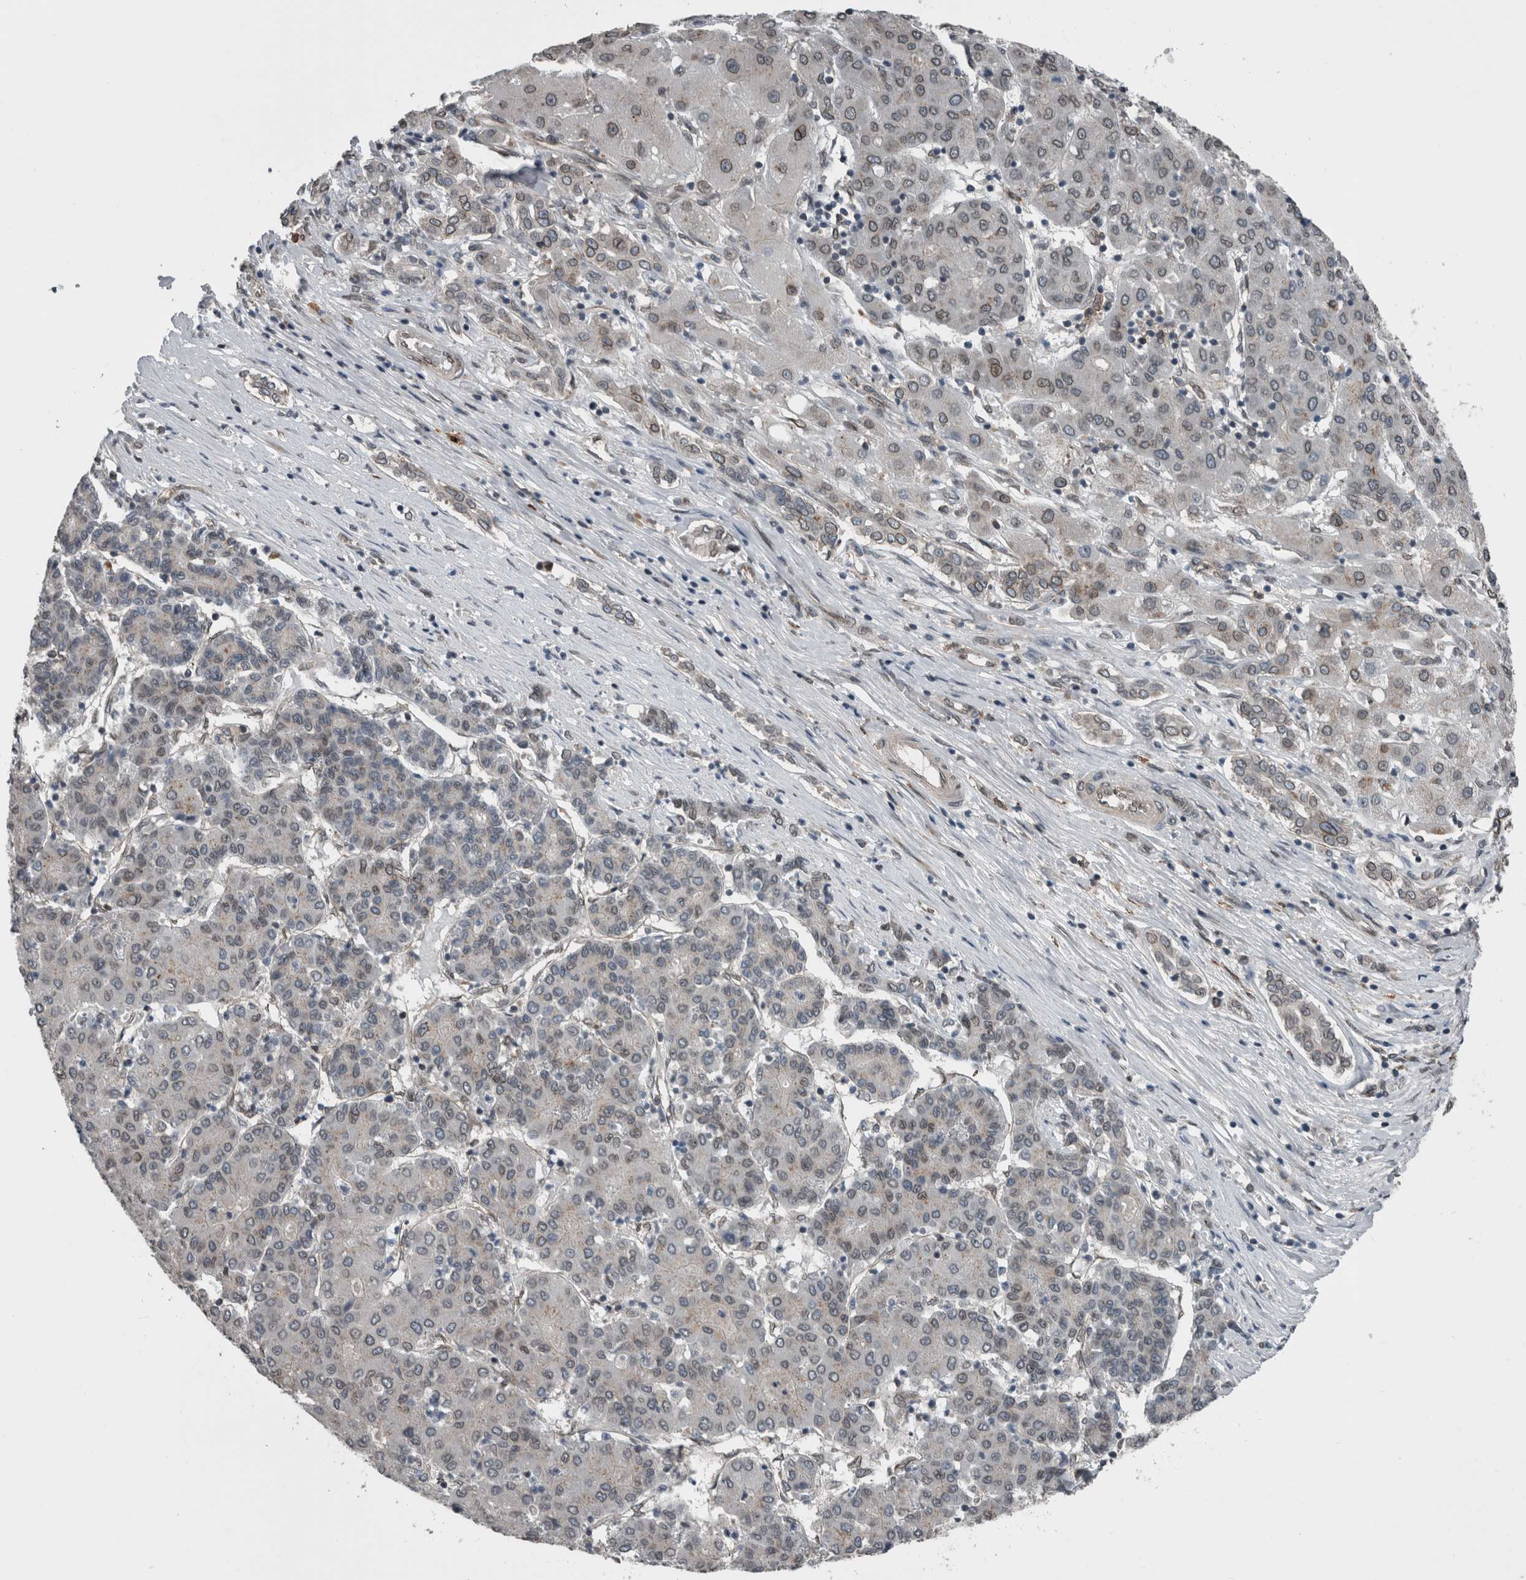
{"staining": {"intensity": "weak", "quantity": "25%-75%", "location": "cytoplasmic/membranous,nuclear"}, "tissue": "liver cancer", "cell_type": "Tumor cells", "image_type": "cancer", "snomed": [{"axis": "morphology", "description": "Carcinoma, Hepatocellular, NOS"}, {"axis": "topography", "description": "Liver"}], "caption": "This is a photomicrograph of immunohistochemistry staining of hepatocellular carcinoma (liver), which shows weak positivity in the cytoplasmic/membranous and nuclear of tumor cells.", "gene": "RANBP2", "patient": {"sex": "male", "age": 65}}